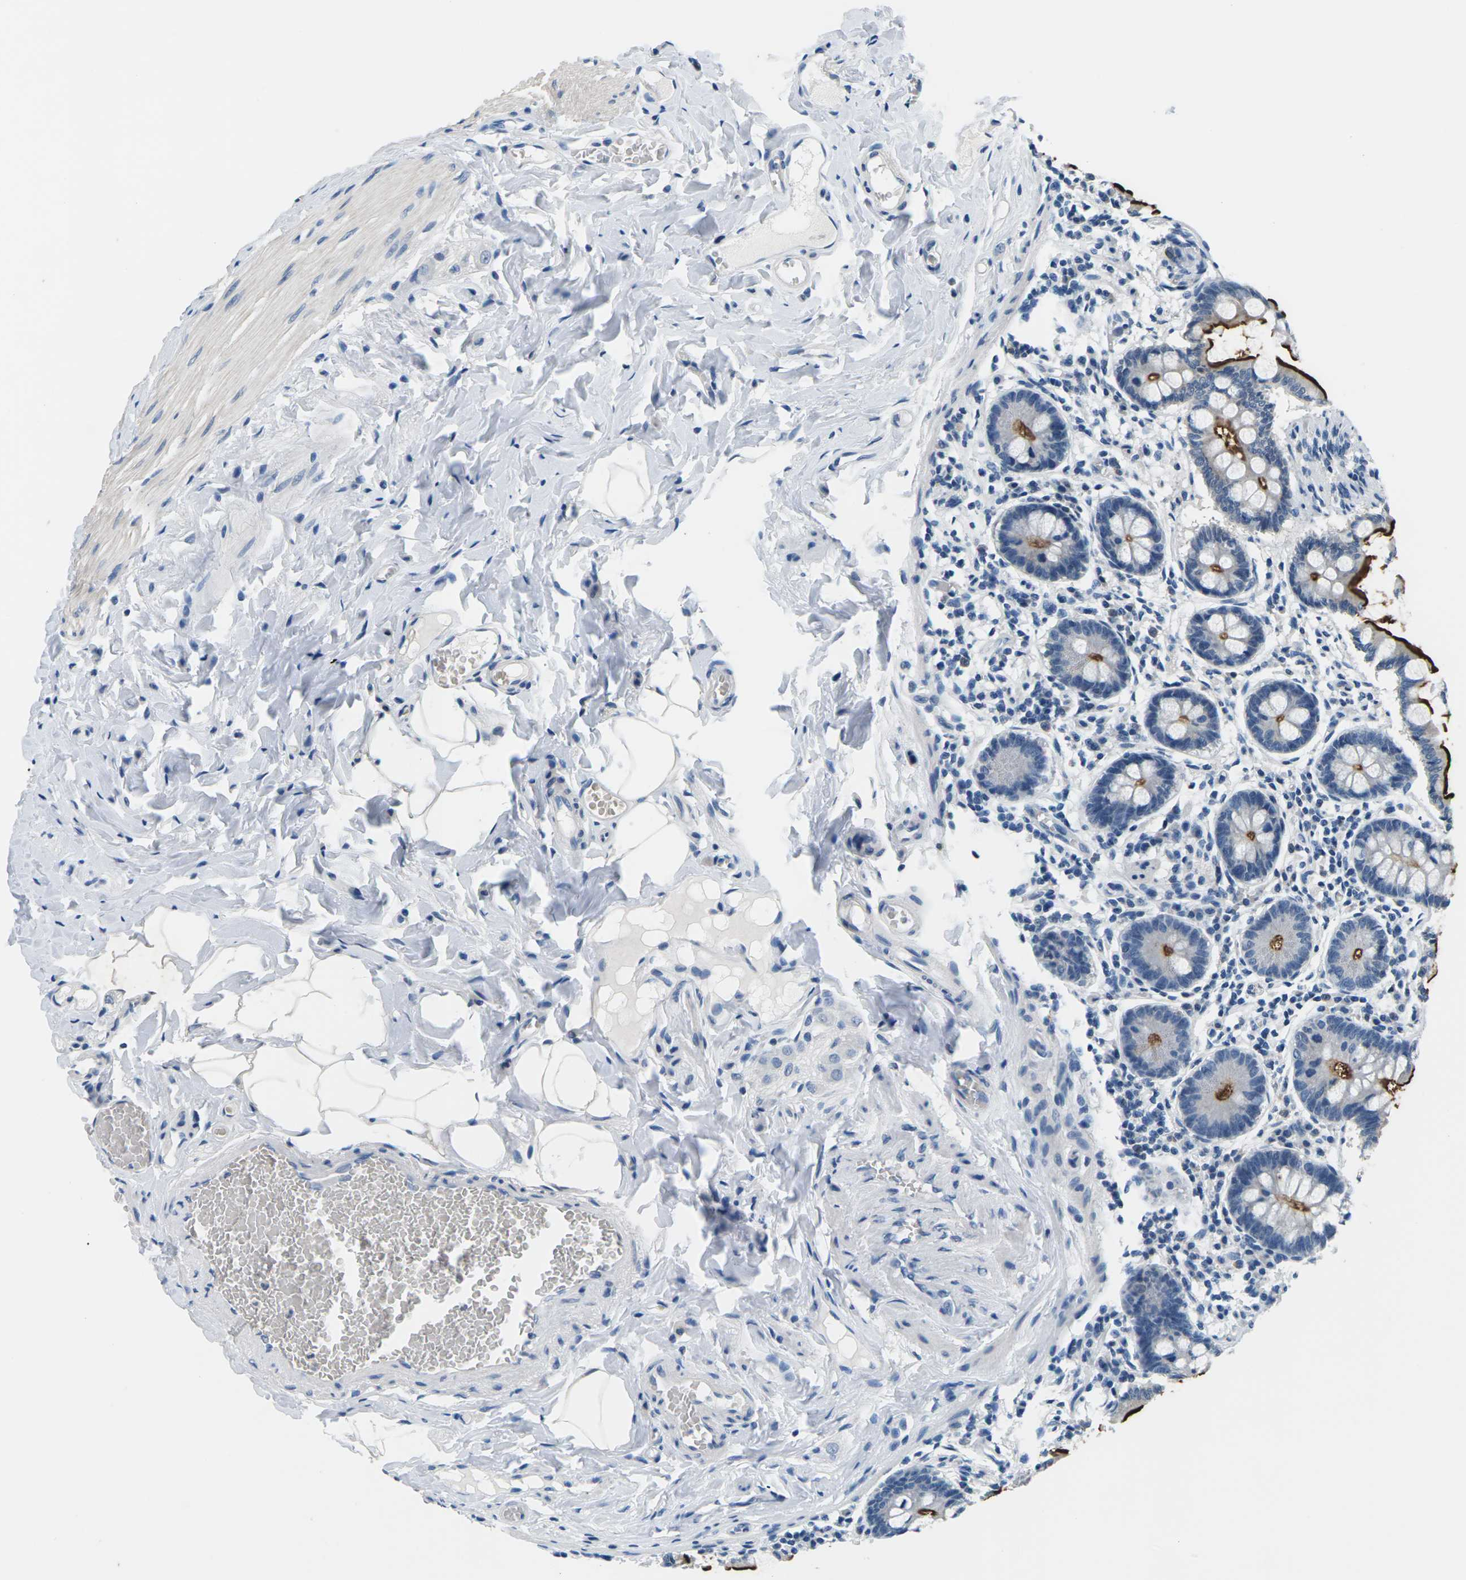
{"staining": {"intensity": "strong", "quantity": "25%-75%", "location": "cytoplasmic/membranous"}, "tissue": "small intestine", "cell_type": "Glandular cells", "image_type": "normal", "snomed": [{"axis": "morphology", "description": "Normal tissue, NOS"}, {"axis": "topography", "description": "Small intestine"}], "caption": "A high-resolution micrograph shows immunohistochemistry staining of normal small intestine, which exhibits strong cytoplasmic/membranous expression in approximately 25%-75% of glandular cells. (DAB IHC with brightfield microscopy, high magnification).", "gene": "UMOD", "patient": {"sex": "male", "age": 41}}